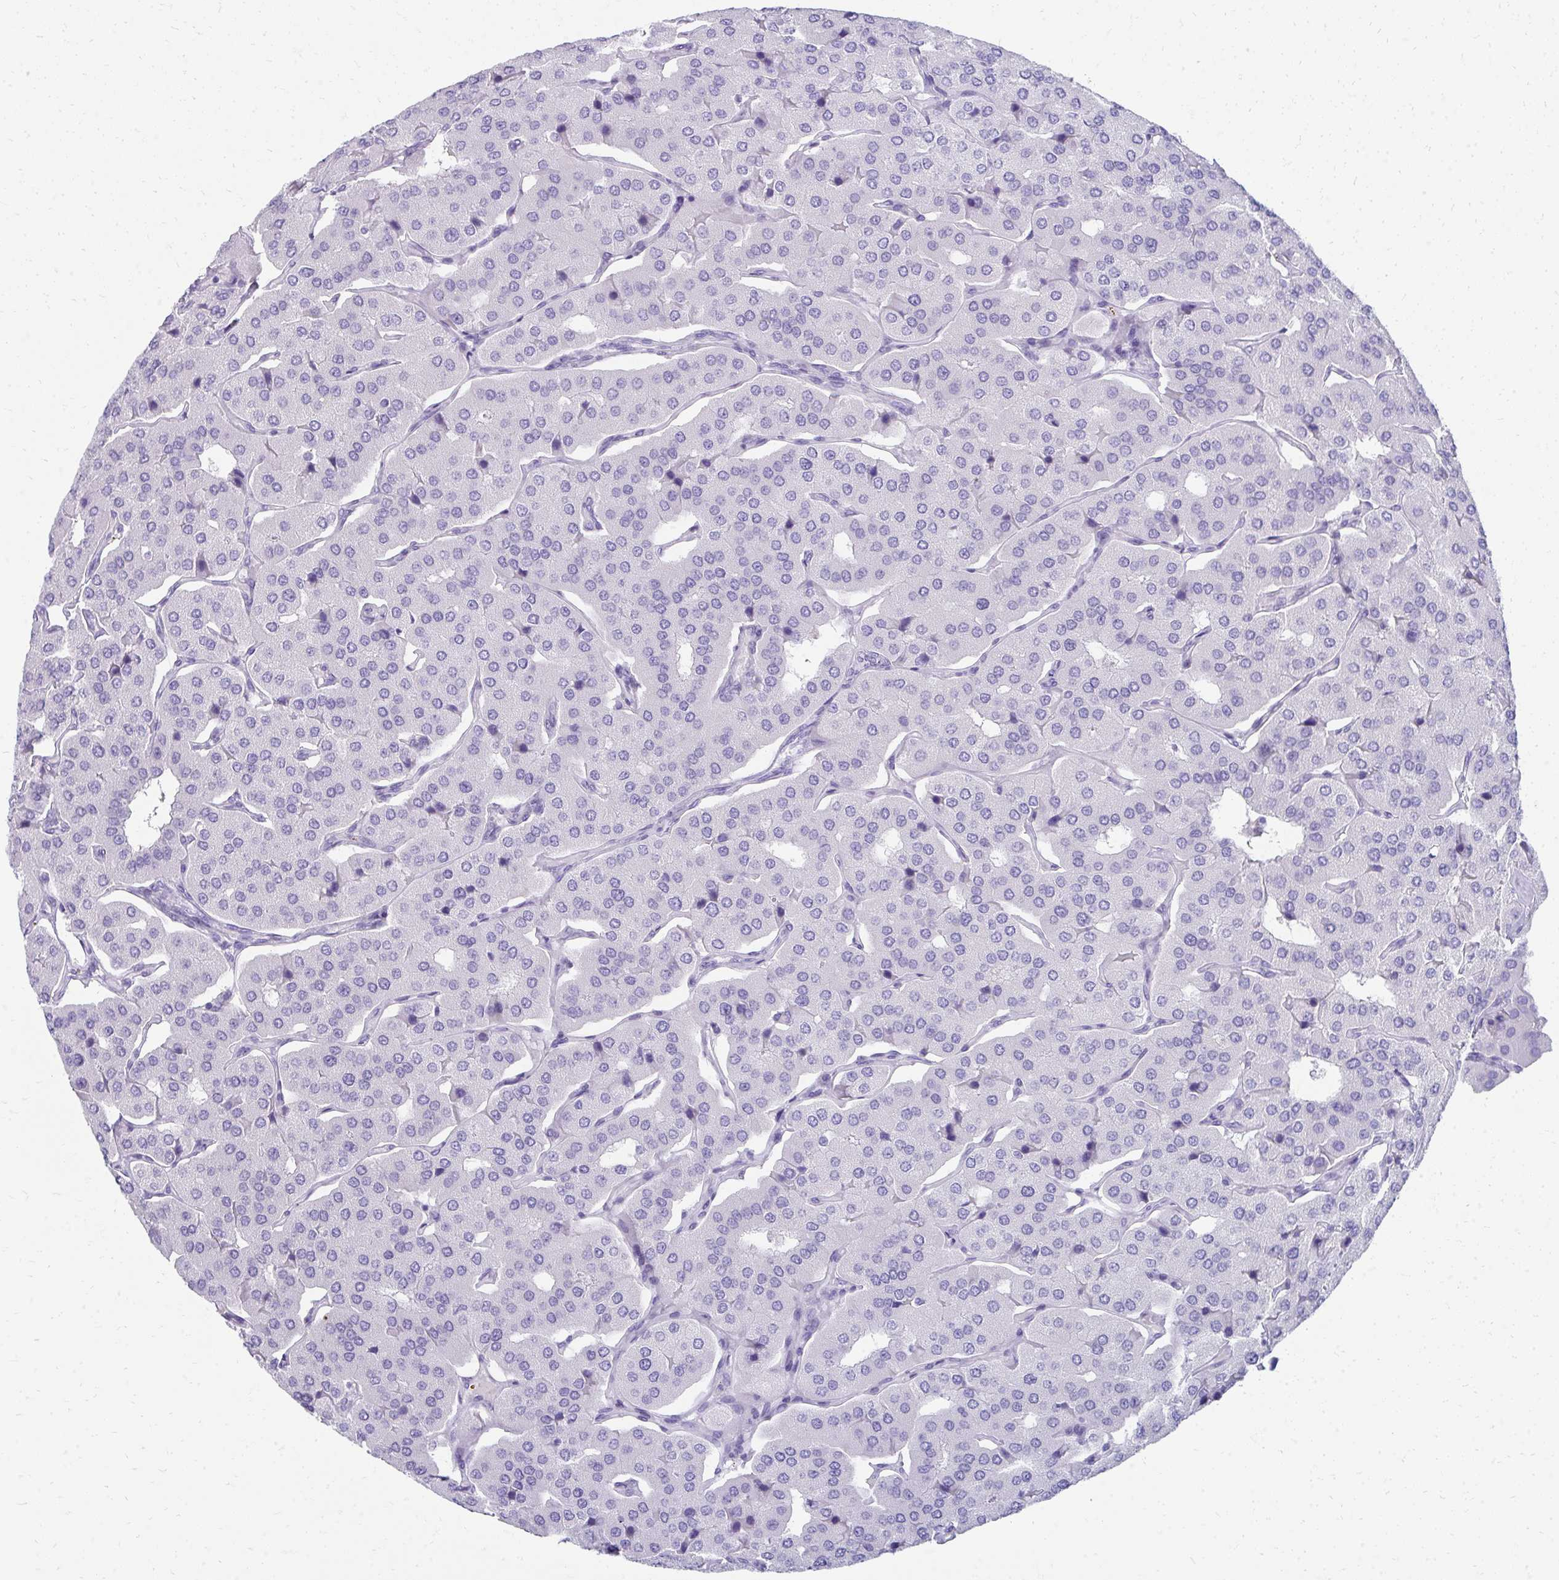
{"staining": {"intensity": "negative", "quantity": "none", "location": "none"}, "tissue": "parathyroid gland", "cell_type": "Glandular cells", "image_type": "normal", "snomed": [{"axis": "morphology", "description": "Normal tissue, NOS"}, {"axis": "morphology", "description": "Adenoma, NOS"}, {"axis": "topography", "description": "Parathyroid gland"}], "caption": "Glandular cells are negative for protein expression in normal human parathyroid gland. Nuclei are stained in blue.", "gene": "SEC14L3", "patient": {"sex": "female", "age": 86}}